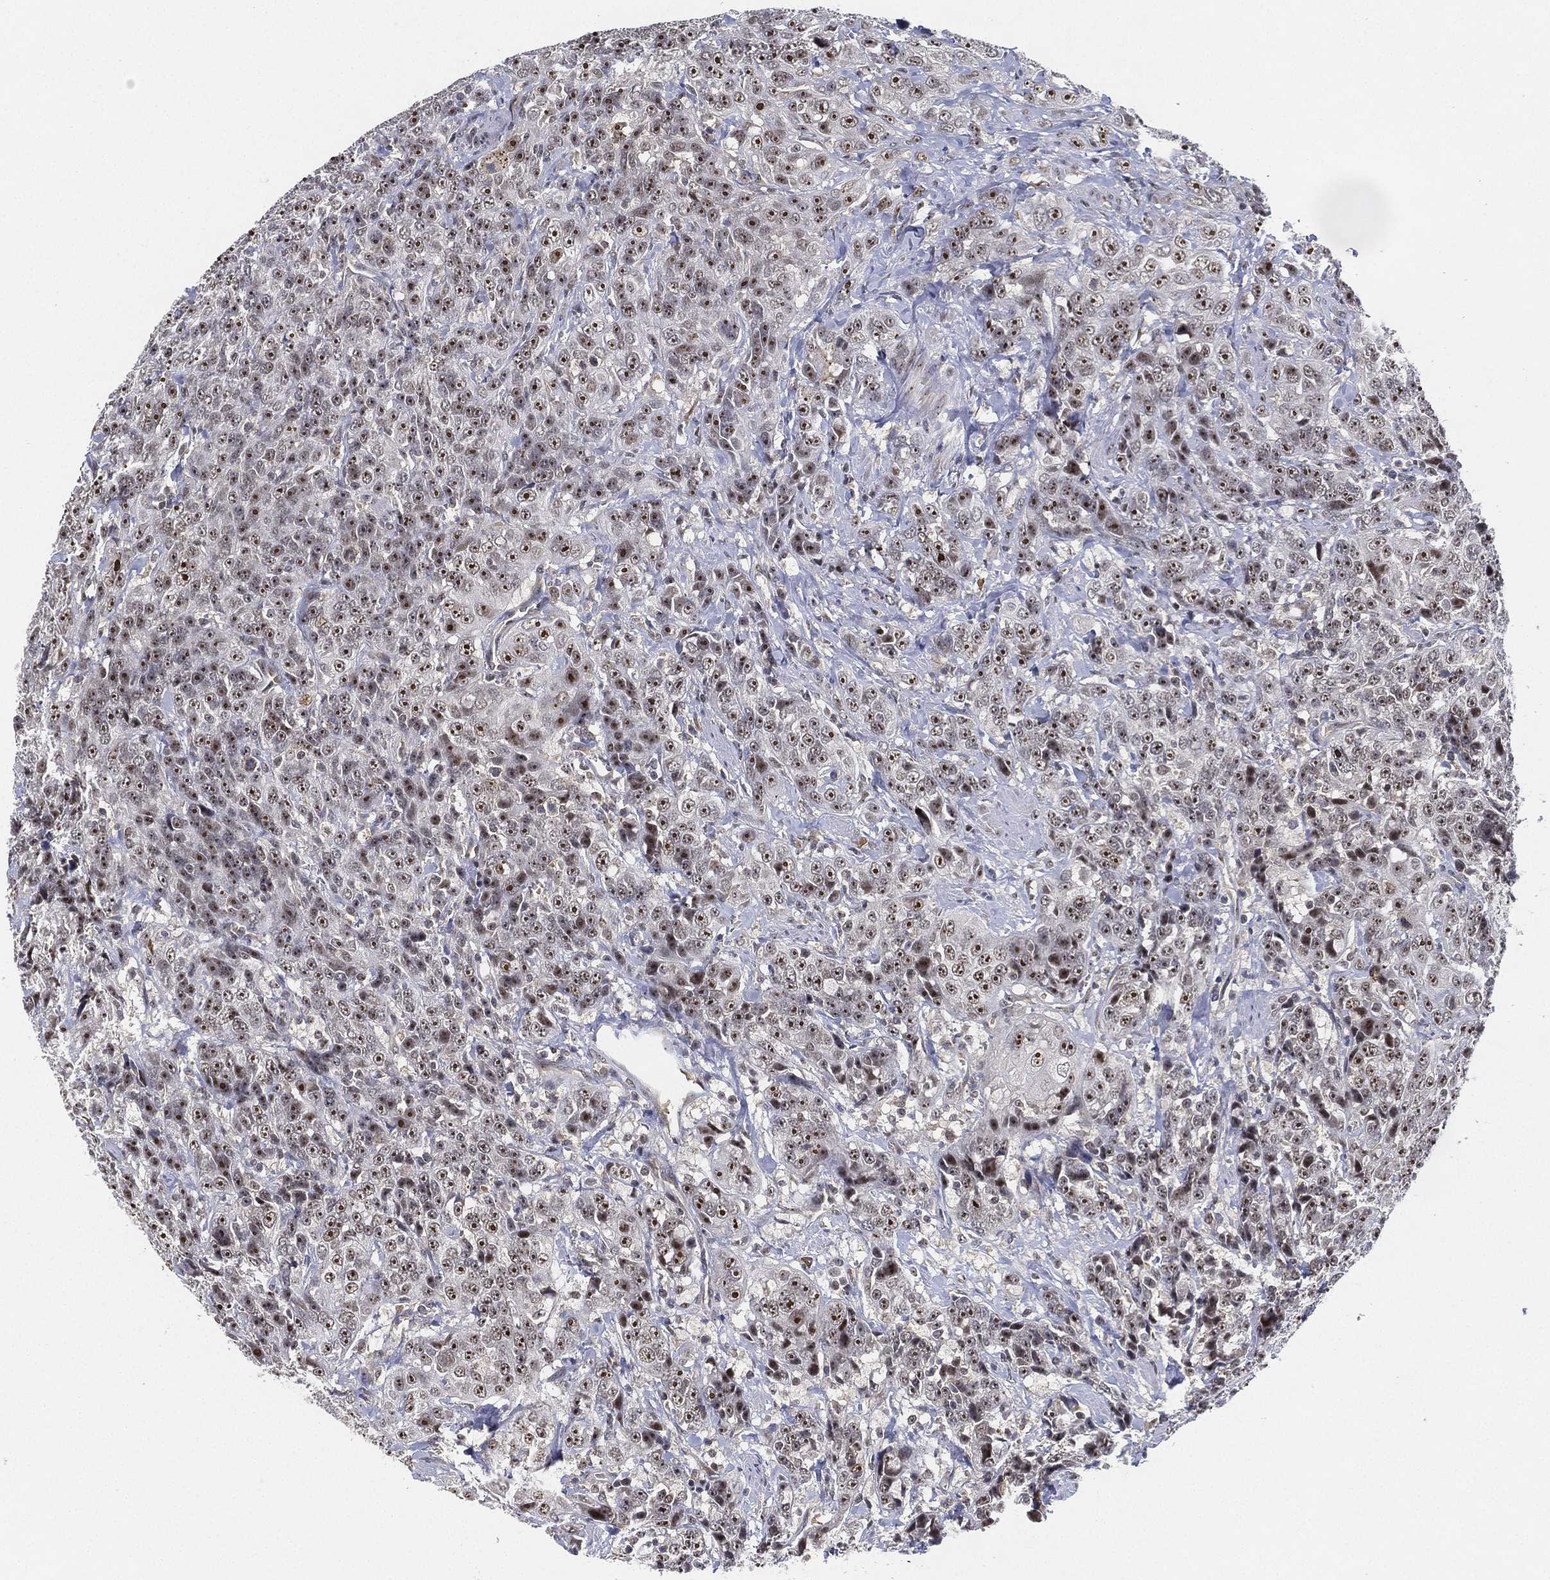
{"staining": {"intensity": "strong", "quantity": ">75%", "location": "nuclear"}, "tissue": "urothelial cancer", "cell_type": "Tumor cells", "image_type": "cancer", "snomed": [{"axis": "morphology", "description": "Urothelial carcinoma, NOS"}, {"axis": "morphology", "description": "Urothelial carcinoma, High grade"}, {"axis": "topography", "description": "Urinary bladder"}], "caption": "The micrograph displays a brown stain indicating the presence of a protein in the nuclear of tumor cells in urothelial carcinoma (high-grade). (IHC, brightfield microscopy, high magnification).", "gene": "PPP1R16B", "patient": {"sex": "female", "age": 73}}